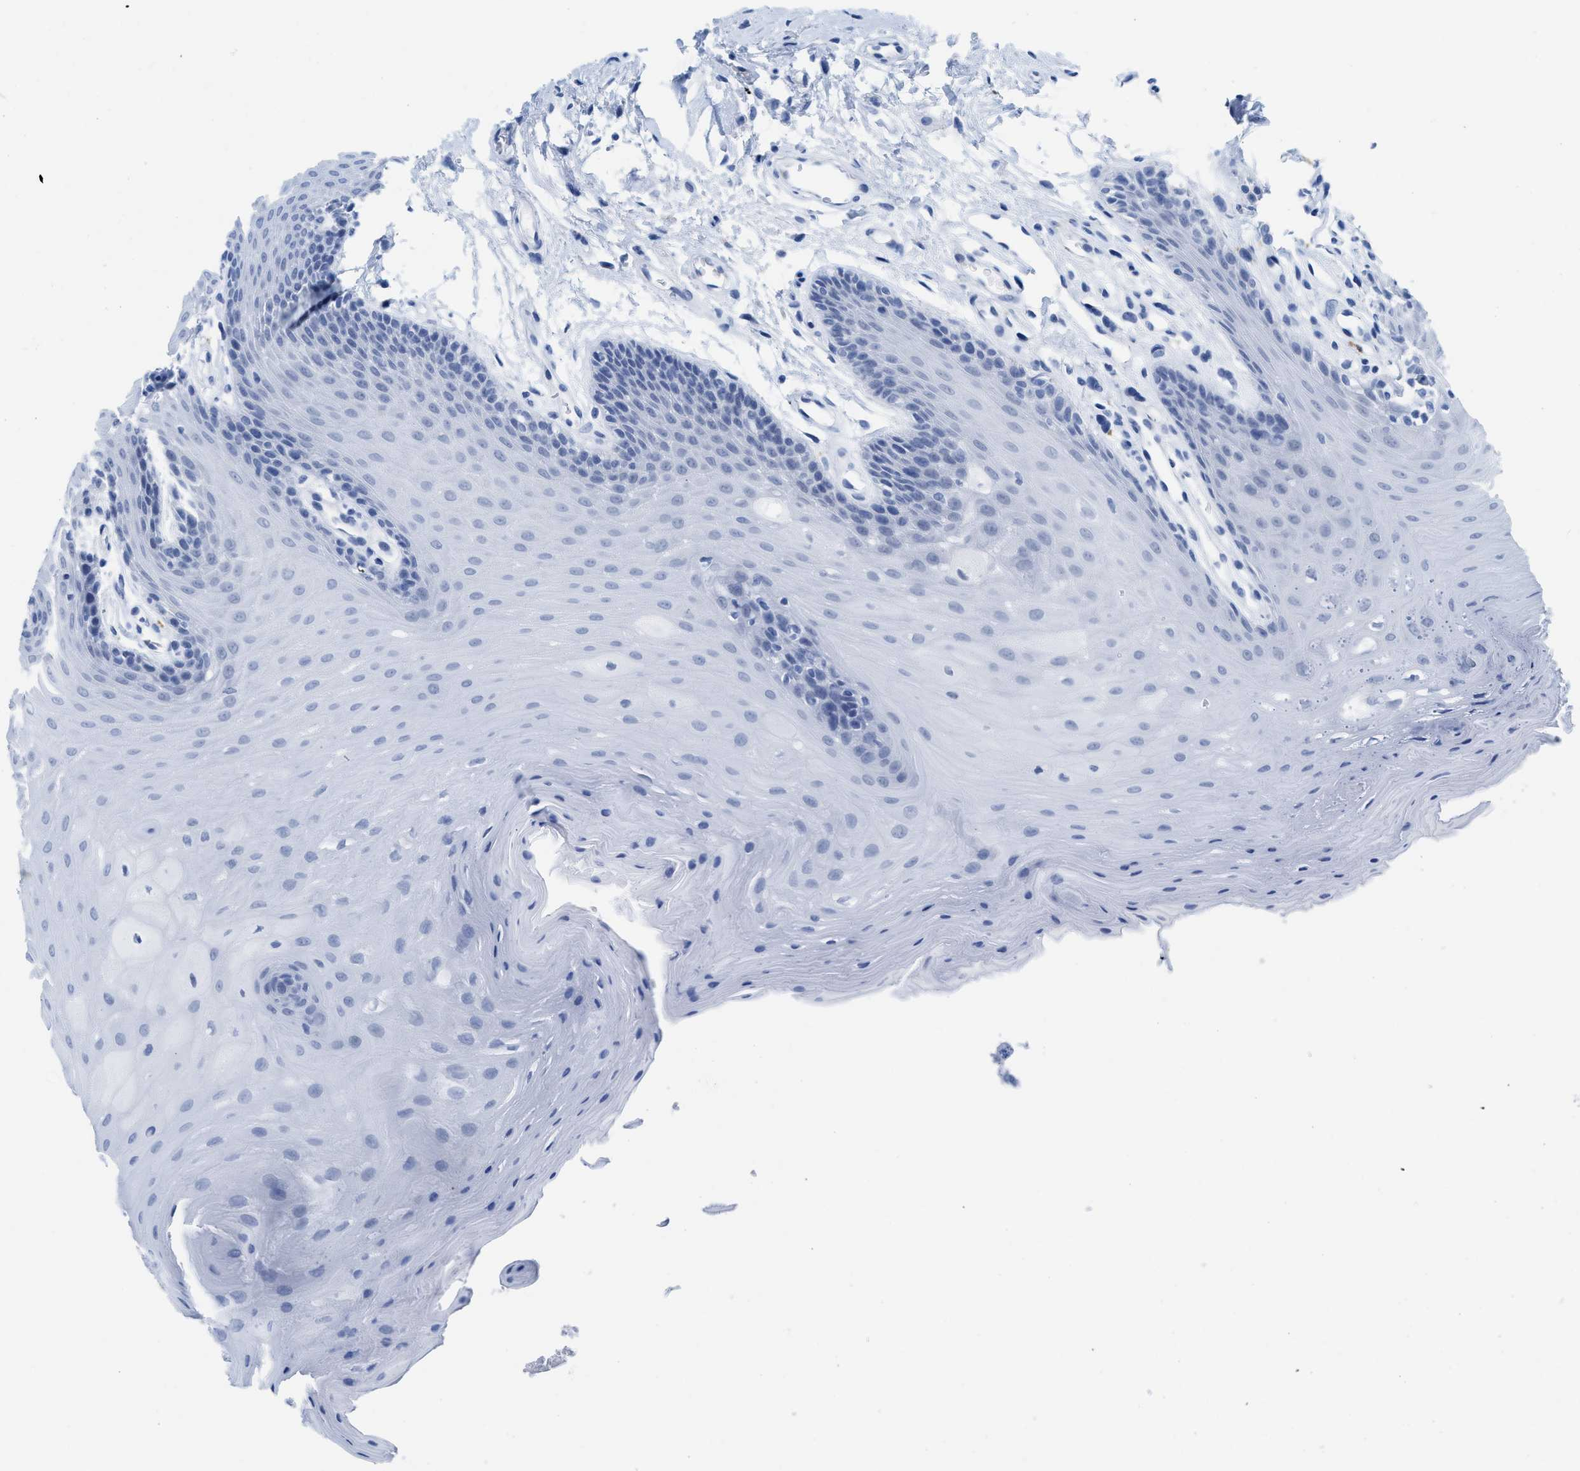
{"staining": {"intensity": "negative", "quantity": "none", "location": "none"}, "tissue": "oral mucosa", "cell_type": "Squamous epithelial cells", "image_type": "normal", "snomed": [{"axis": "morphology", "description": "Normal tissue, NOS"}, {"axis": "morphology", "description": "Squamous cell carcinoma, NOS"}, {"axis": "topography", "description": "Oral tissue"}, {"axis": "topography", "description": "Head-Neck"}], "caption": "Protein analysis of unremarkable oral mucosa reveals no significant staining in squamous epithelial cells. (DAB immunohistochemistry (IHC) with hematoxylin counter stain).", "gene": "WDR4", "patient": {"sex": "male", "age": 71}}